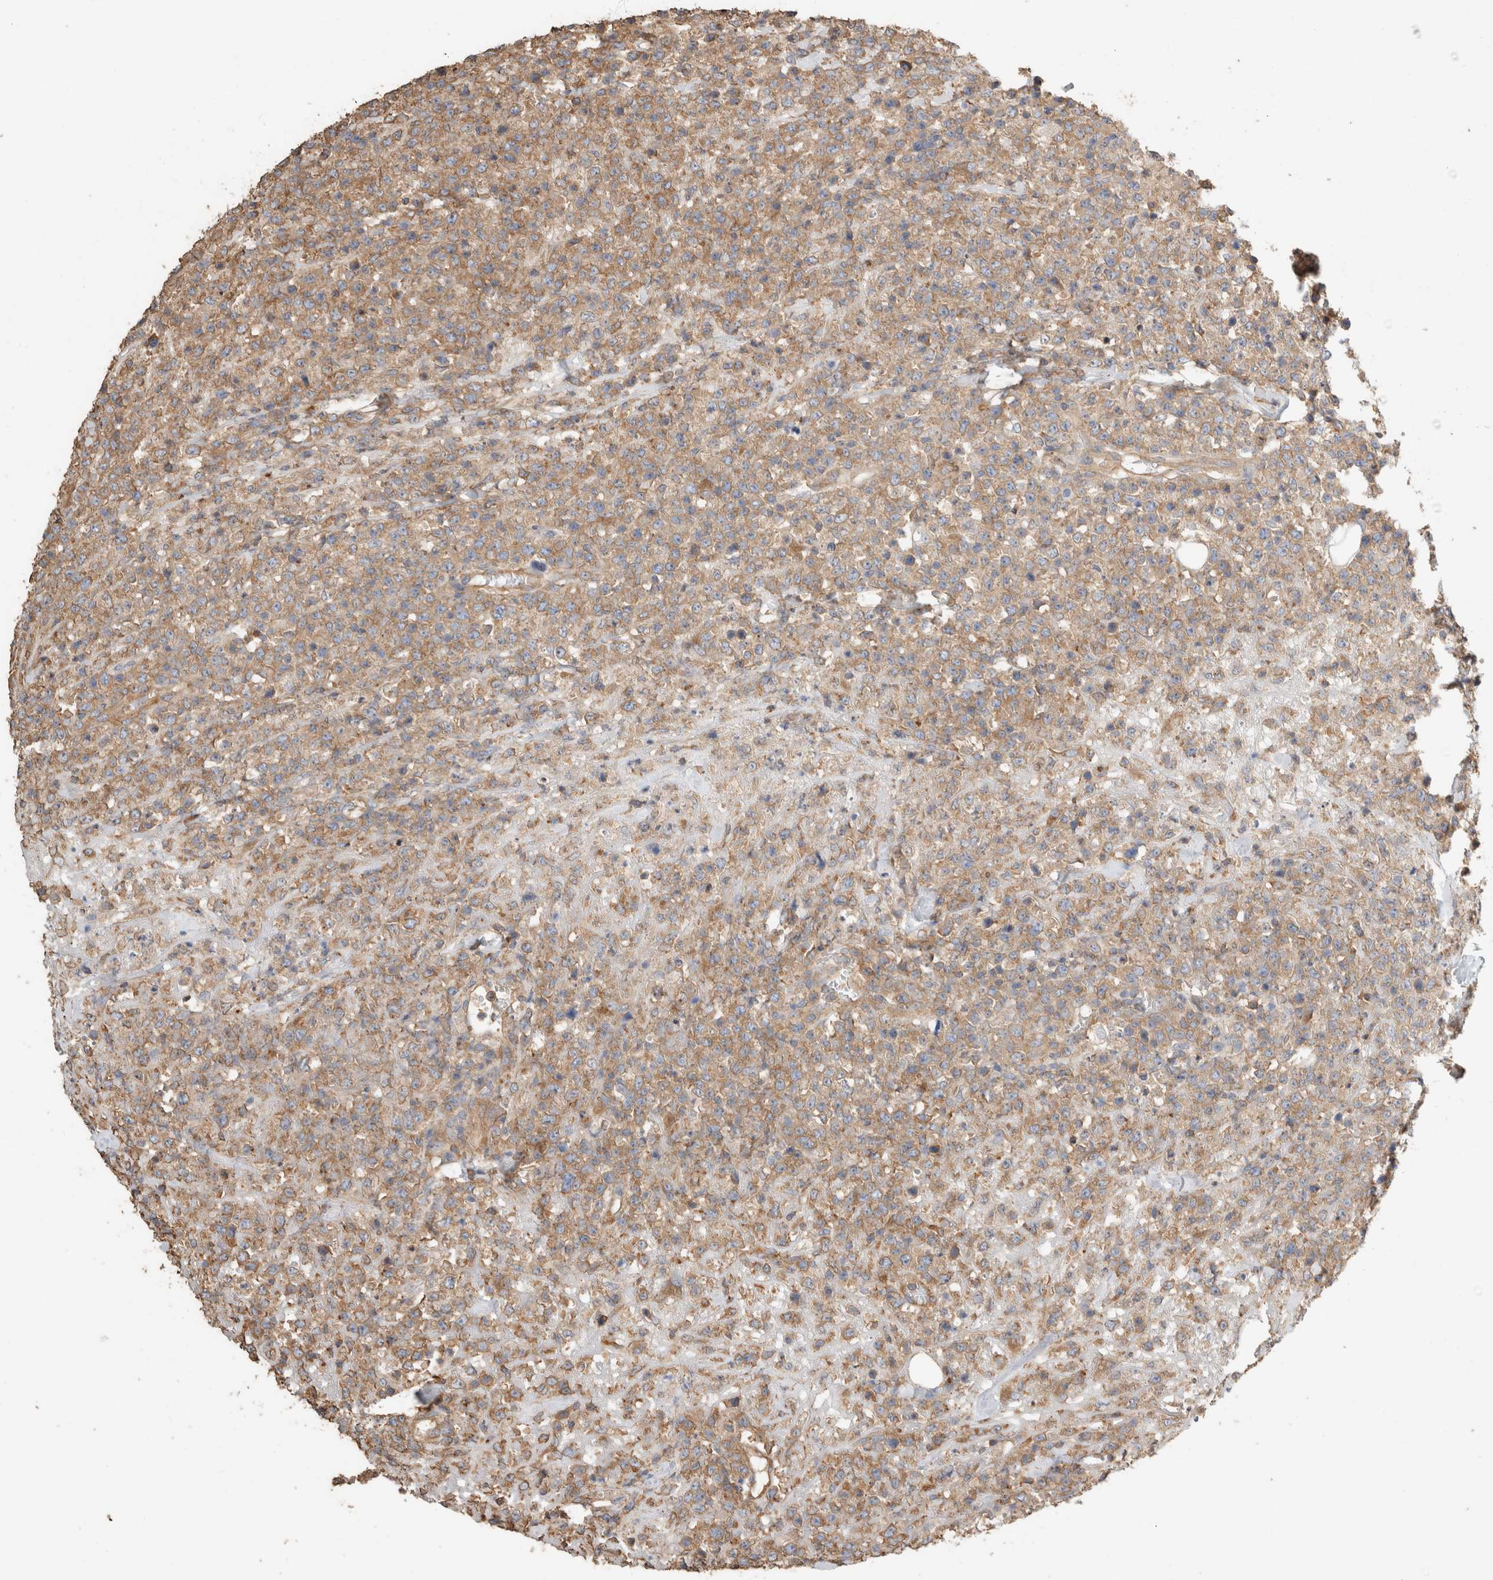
{"staining": {"intensity": "moderate", "quantity": ">75%", "location": "cytoplasmic/membranous"}, "tissue": "lymphoma", "cell_type": "Tumor cells", "image_type": "cancer", "snomed": [{"axis": "morphology", "description": "Malignant lymphoma, non-Hodgkin's type, High grade"}, {"axis": "topography", "description": "Colon"}], "caption": "Immunohistochemical staining of human lymphoma shows medium levels of moderate cytoplasmic/membranous protein staining in about >75% of tumor cells.", "gene": "EIF4G3", "patient": {"sex": "female", "age": 53}}